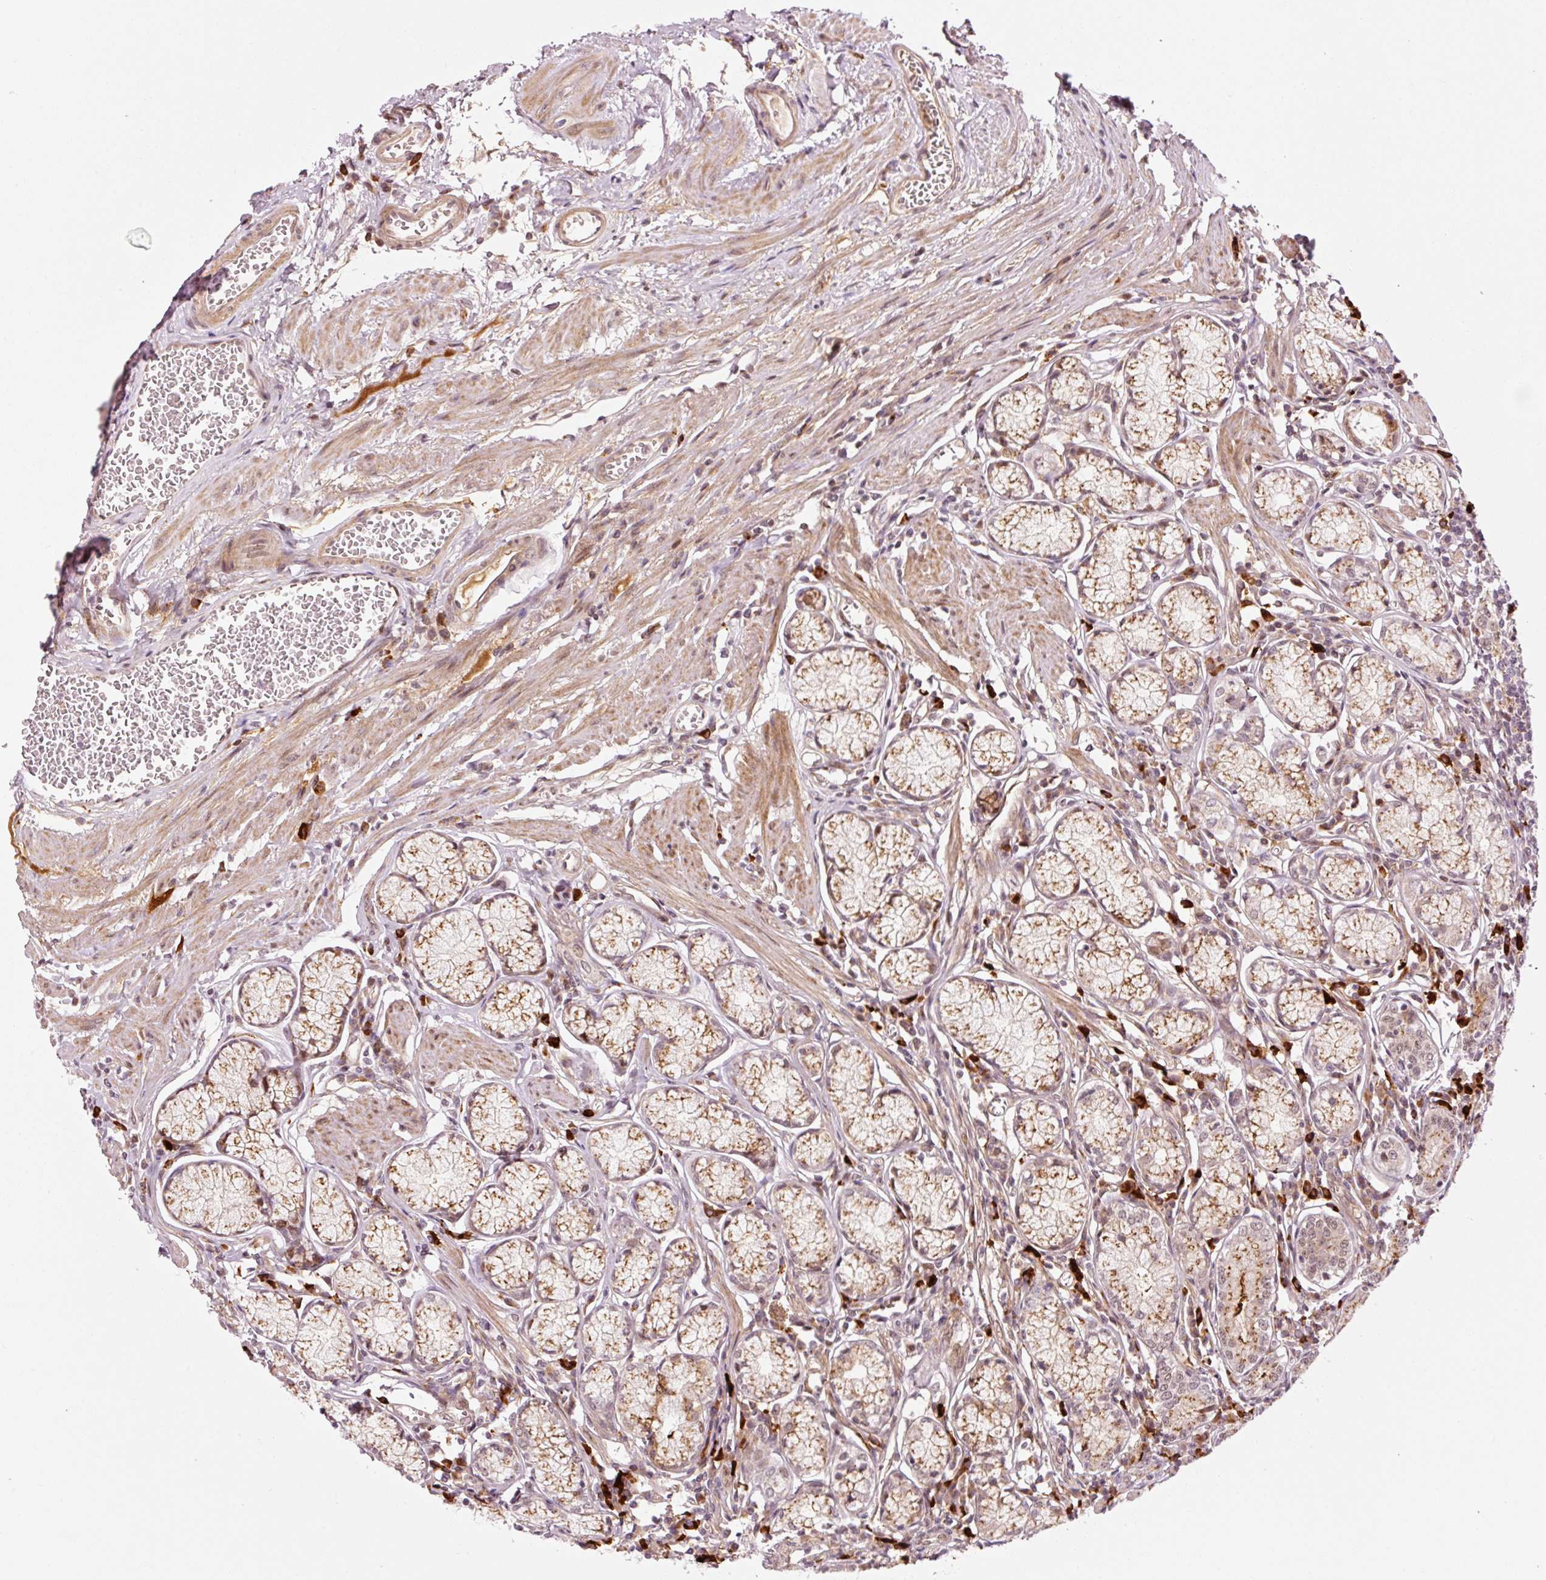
{"staining": {"intensity": "moderate", "quantity": ">75%", "location": "cytoplasmic/membranous,nuclear"}, "tissue": "stomach", "cell_type": "Glandular cells", "image_type": "normal", "snomed": [{"axis": "morphology", "description": "Normal tissue, NOS"}, {"axis": "topography", "description": "Stomach"}], "caption": "An immunohistochemistry (IHC) photomicrograph of benign tissue is shown. Protein staining in brown highlights moderate cytoplasmic/membranous,nuclear positivity in stomach within glandular cells. The protein is shown in brown color, while the nuclei are stained blue.", "gene": "ANKRD20A1", "patient": {"sex": "male", "age": 55}}